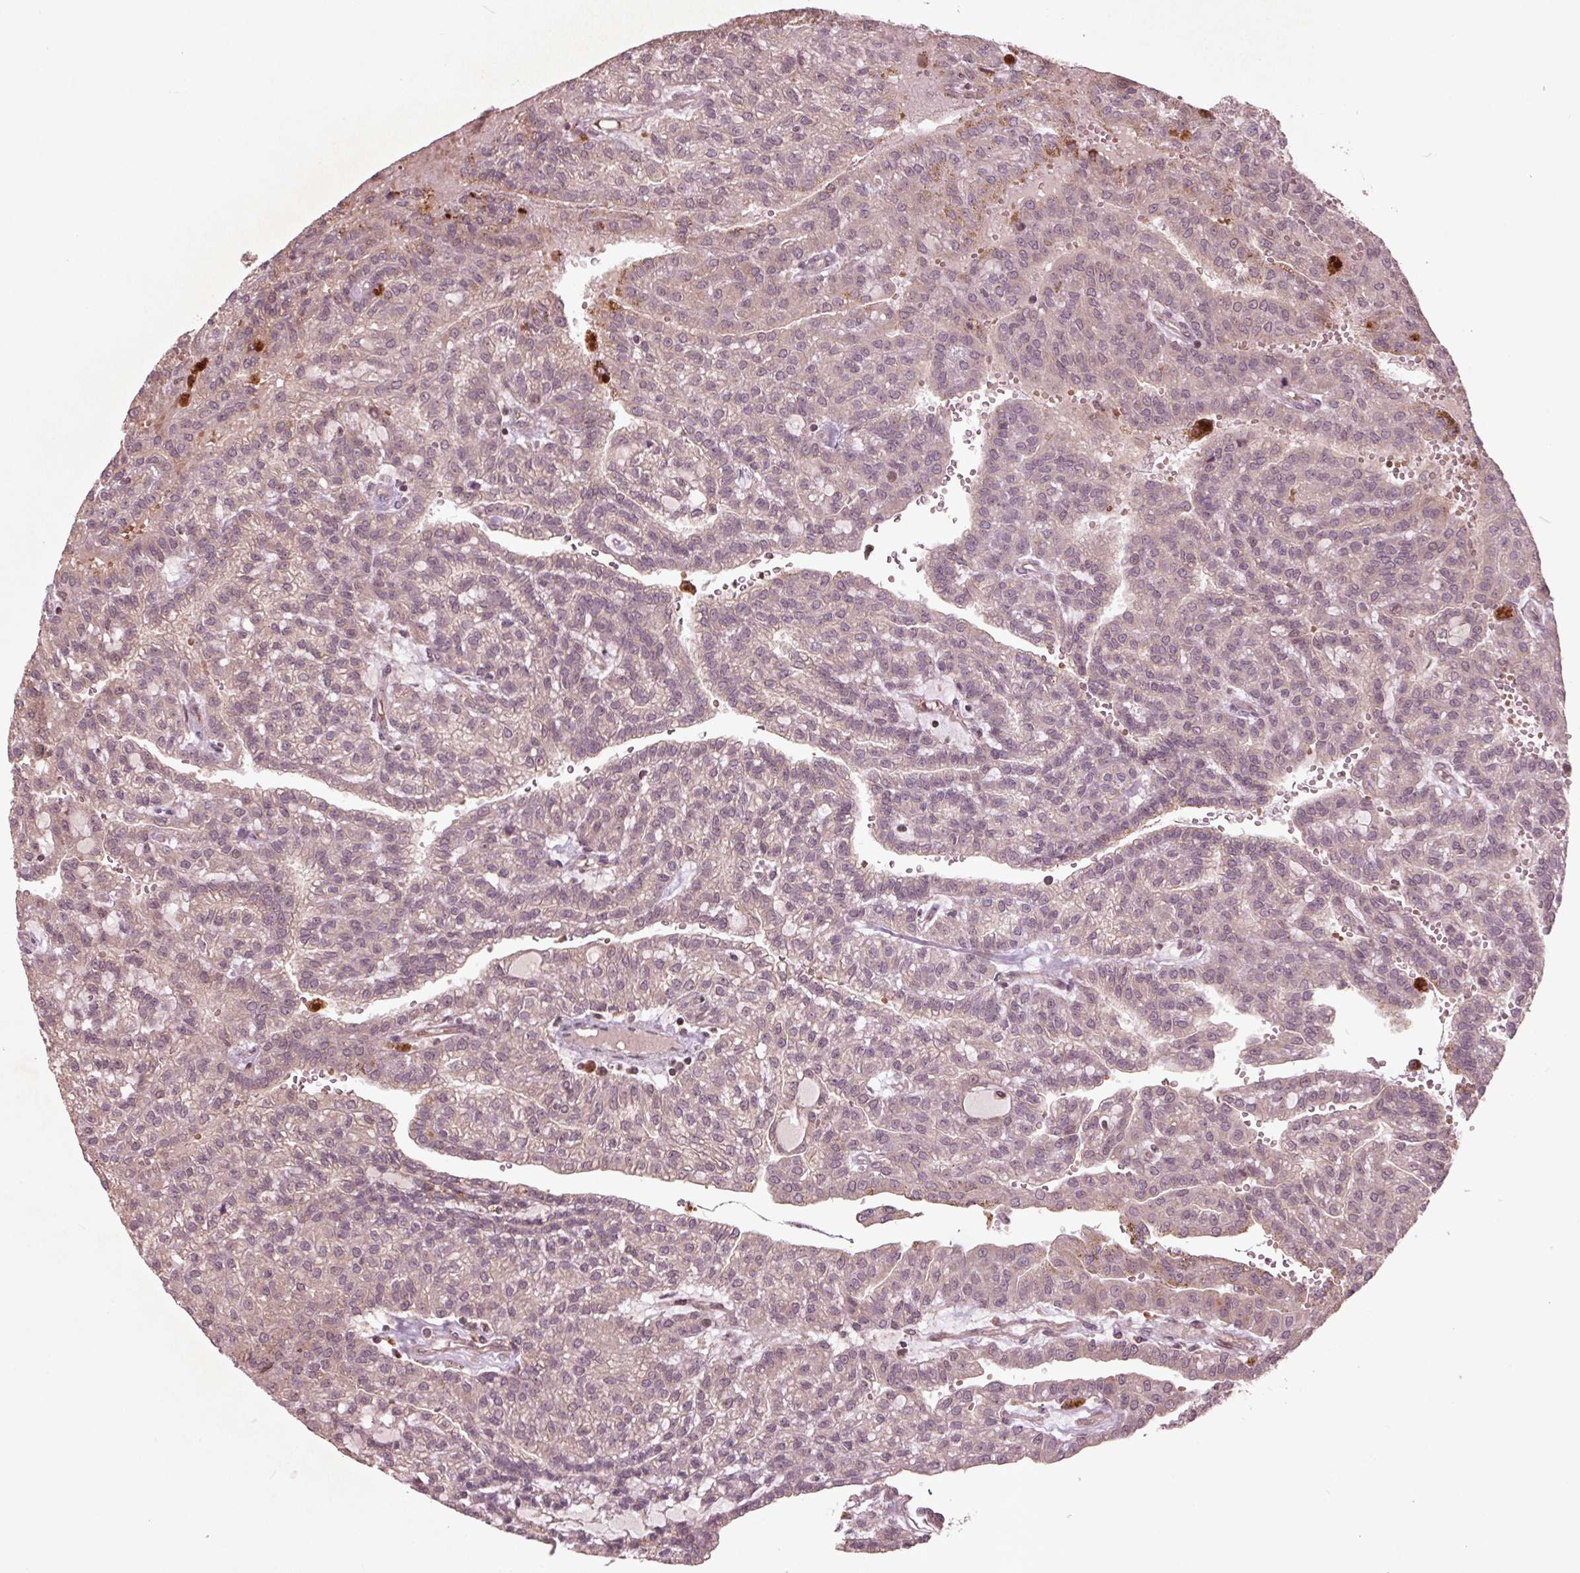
{"staining": {"intensity": "negative", "quantity": "none", "location": "none"}, "tissue": "renal cancer", "cell_type": "Tumor cells", "image_type": "cancer", "snomed": [{"axis": "morphology", "description": "Adenocarcinoma, NOS"}, {"axis": "topography", "description": "Kidney"}], "caption": "Tumor cells are negative for protein expression in human renal adenocarcinoma. (IHC, brightfield microscopy, high magnification).", "gene": "CDKL4", "patient": {"sex": "male", "age": 63}}